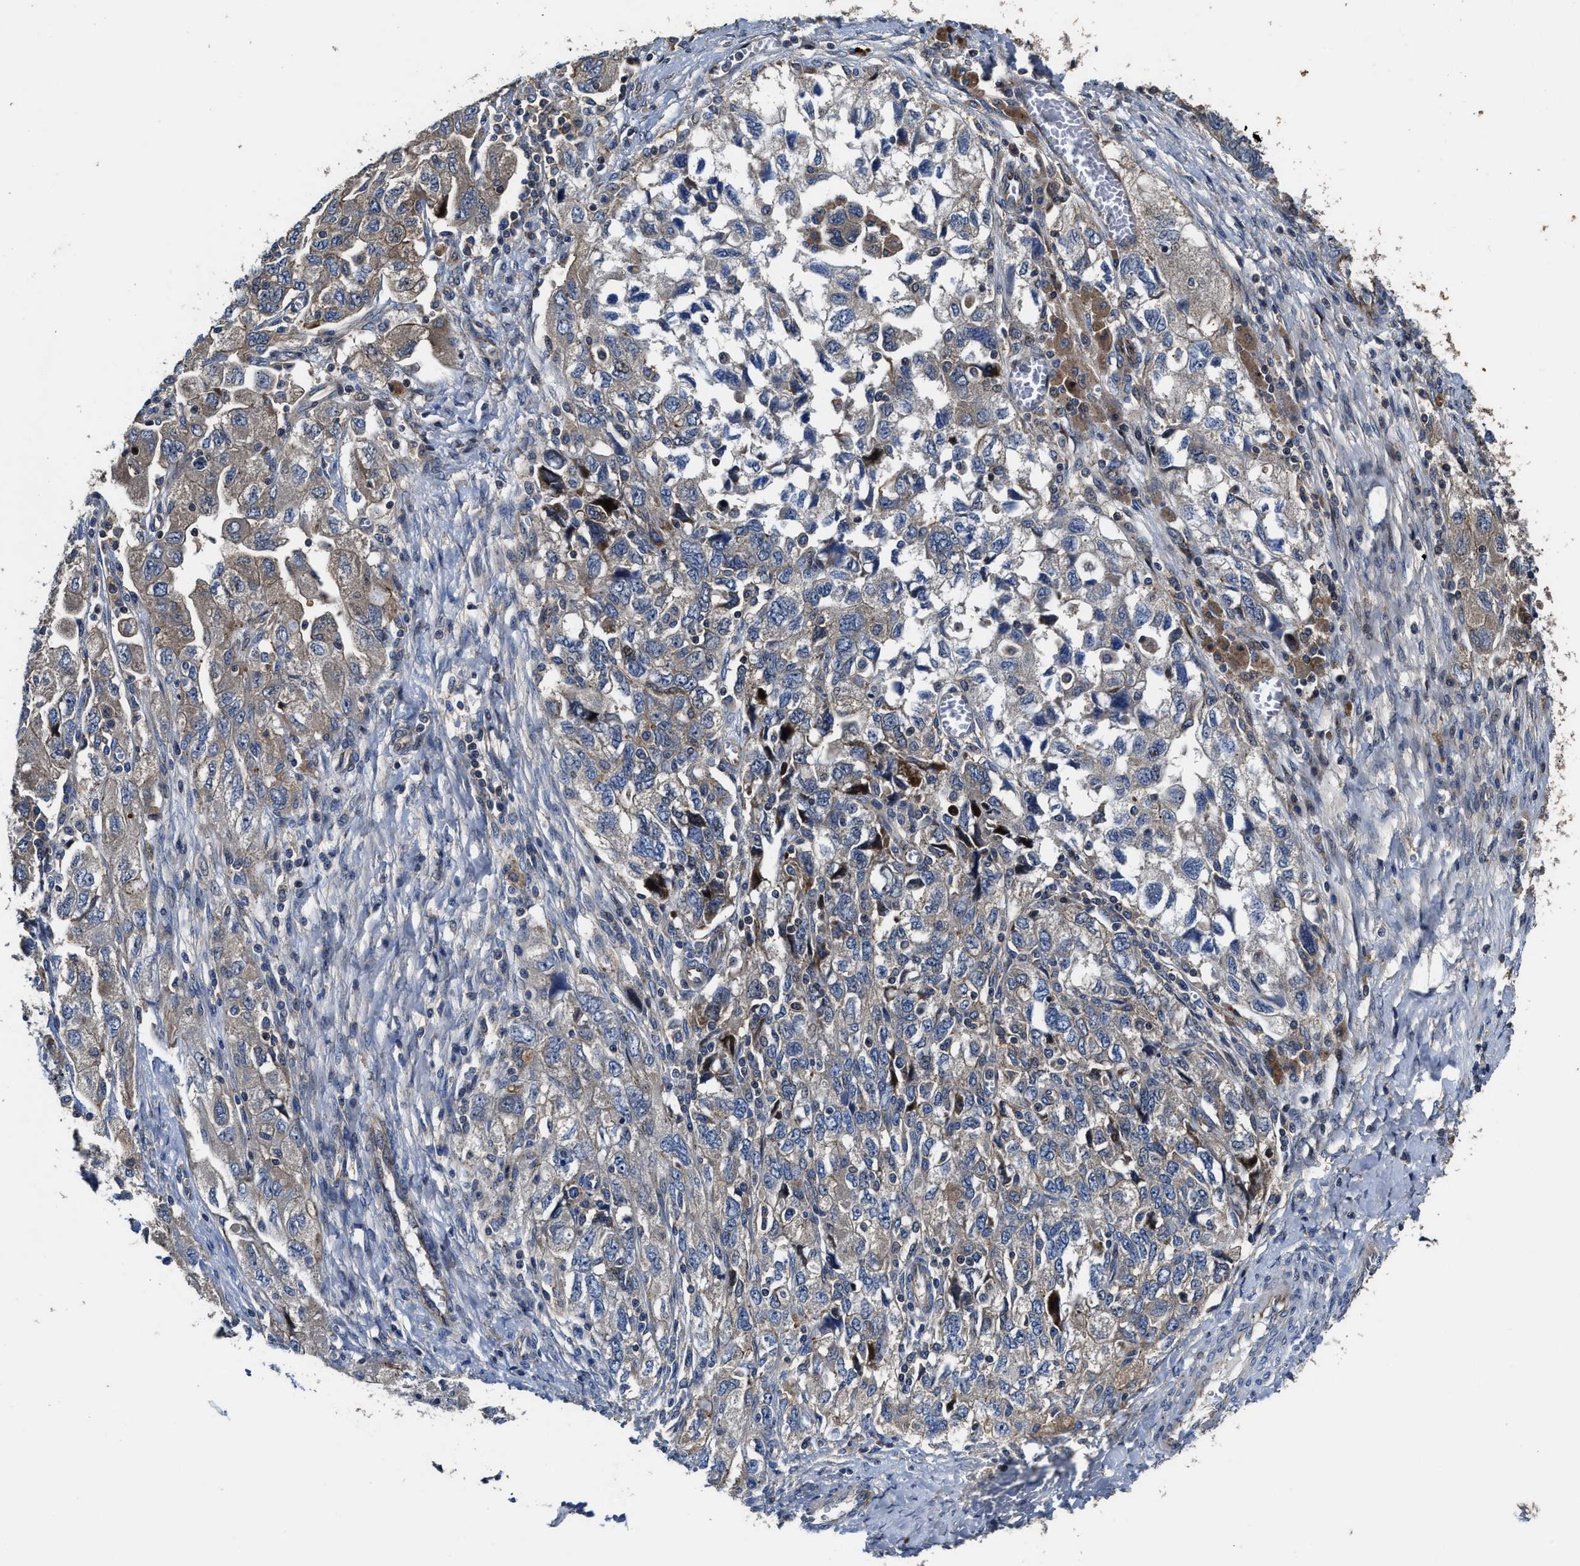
{"staining": {"intensity": "weak", "quantity": "<25%", "location": "cytoplasmic/membranous"}, "tissue": "ovarian cancer", "cell_type": "Tumor cells", "image_type": "cancer", "snomed": [{"axis": "morphology", "description": "Carcinoma, NOS"}, {"axis": "morphology", "description": "Cystadenocarcinoma, serous, NOS"}, {"axis": "topography", "description": "Ovary"}], "caption": "A photomicrograph of ovarian carcinoma stained for a protein displays no brown staining in tumor cells.", "gene": "PTAR1", "patient": {"sex": "female", "age": 69}}